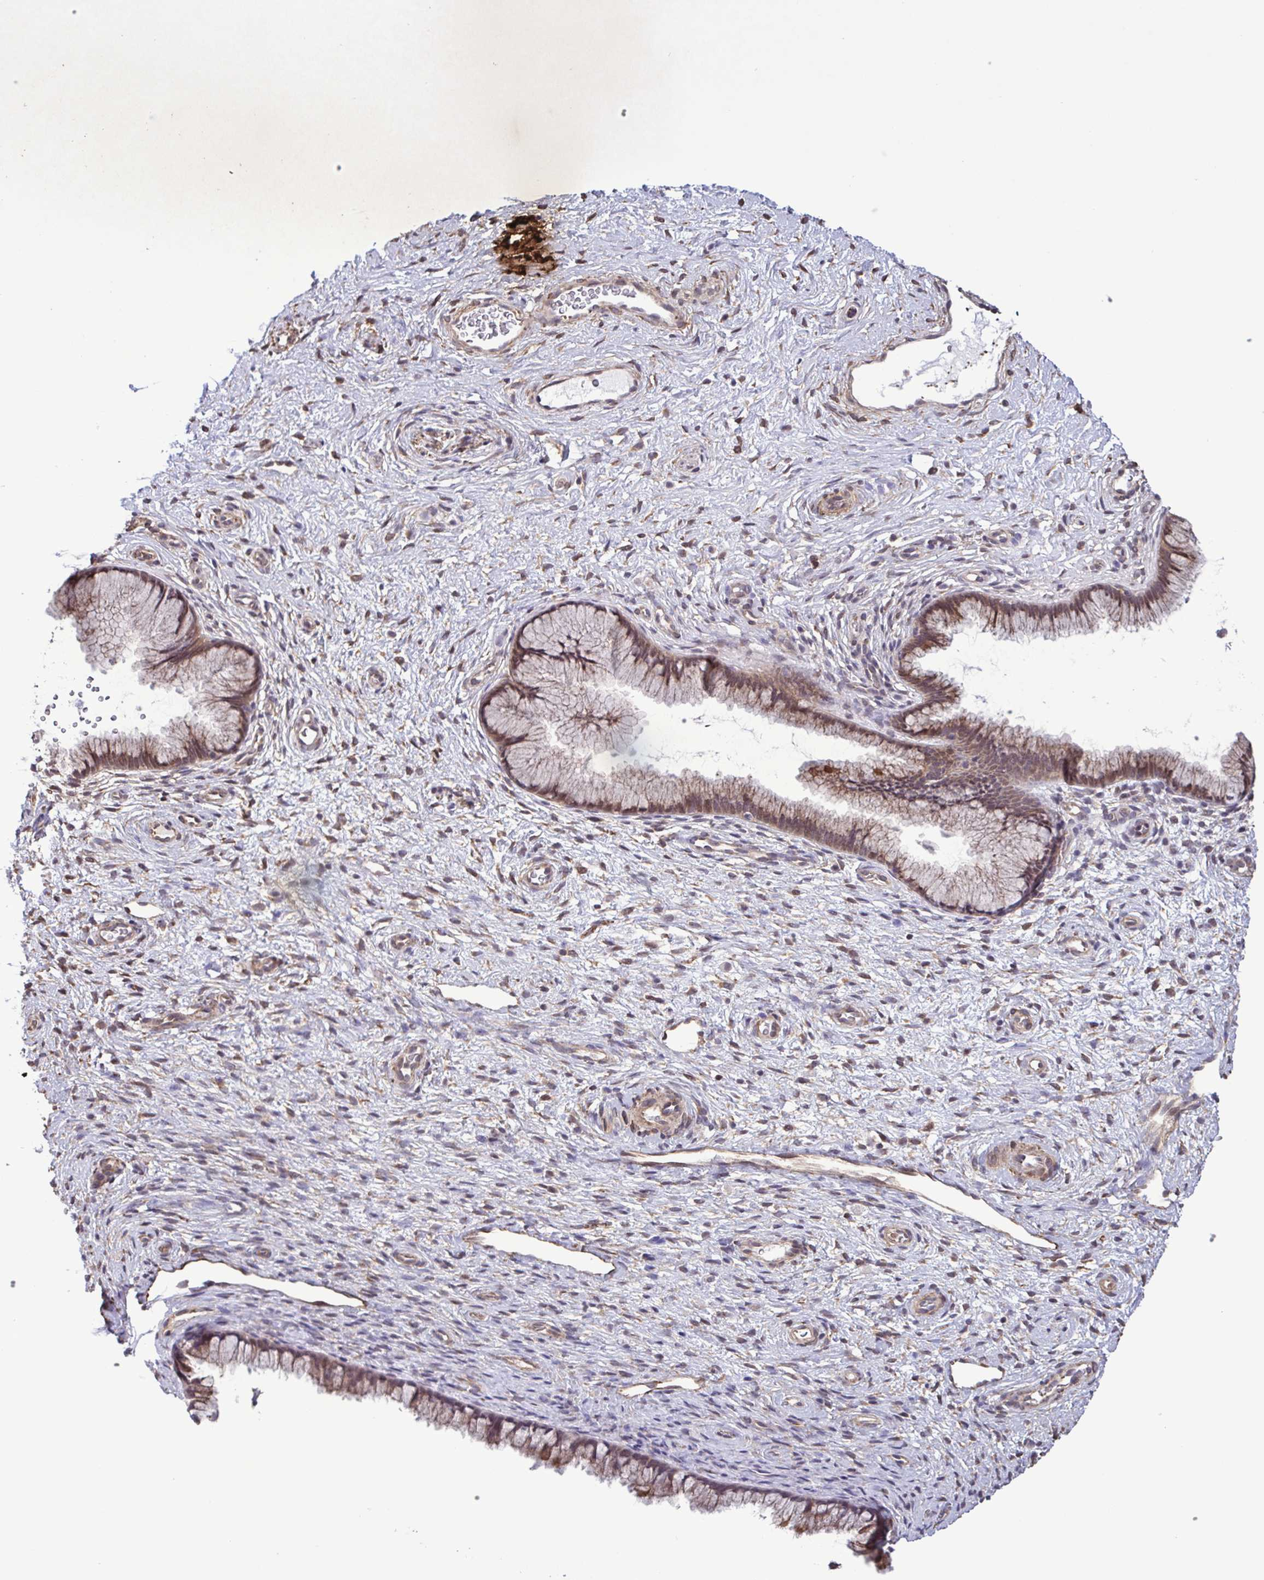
{"staining": {"intensity": "weak", "quantity": ">75%", "location": "cytoplasmic/membranous"}, "tissue": "cervix", "cell_type": "Glandular cells", "image_type": "normal", "snomed": [{"axis": "morphology", "description": "Normal tissue, NOS"}, {"axis": "topography", "description": "Cervix"}], "caption": "Immunohistochemical staining of unremarkable cervix displays >75% levels of weak cytoplasmic/membranous protein staining in approximately >75% of glandular cells.", "gene": "ZNF200", "patient": {"sex": "female", "age": 34}}